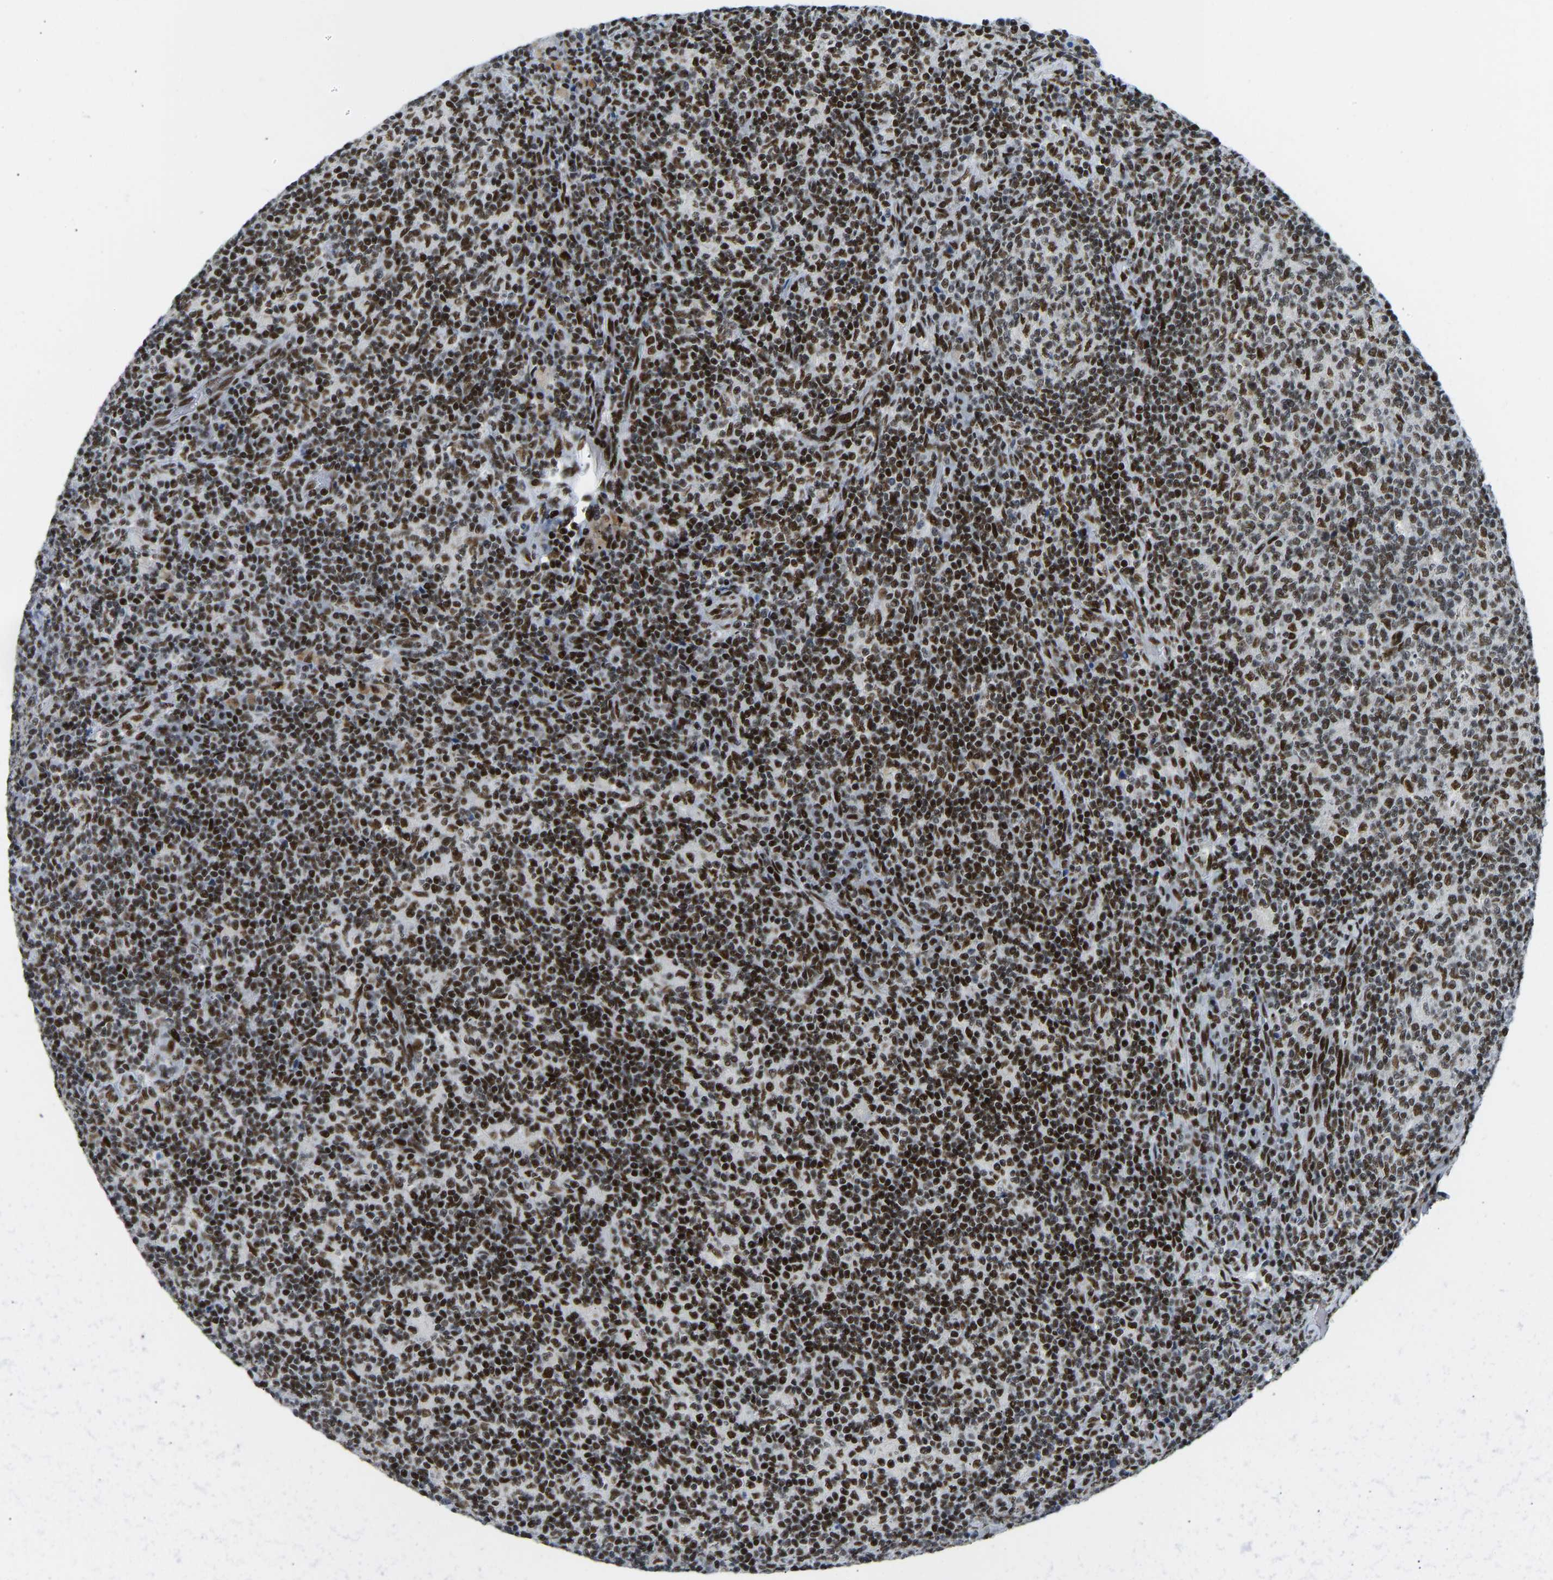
{"staining": {"intensity": "strong", "quantity": ">75%", "location": "nuclear"}, "tissue": "lymph node", "cell_type": "Germinal center cells", "image_type": "normal", "snomed": [{"axis": "morphology", "description": "Normal tissue, NOS"}, {"axis": "morphology", "description": "Inflammation, NOS"}, {"axis": "topography", "description": "Lymph node"}], "caption": "Lymph node stained with DAB immunohistochemistry (IHC) displays high levels of strong nuclear staining in approximately >75% of germinal center cells.", "gene": "FOXK1", "patient": {"sex": "male", "age": 55}}